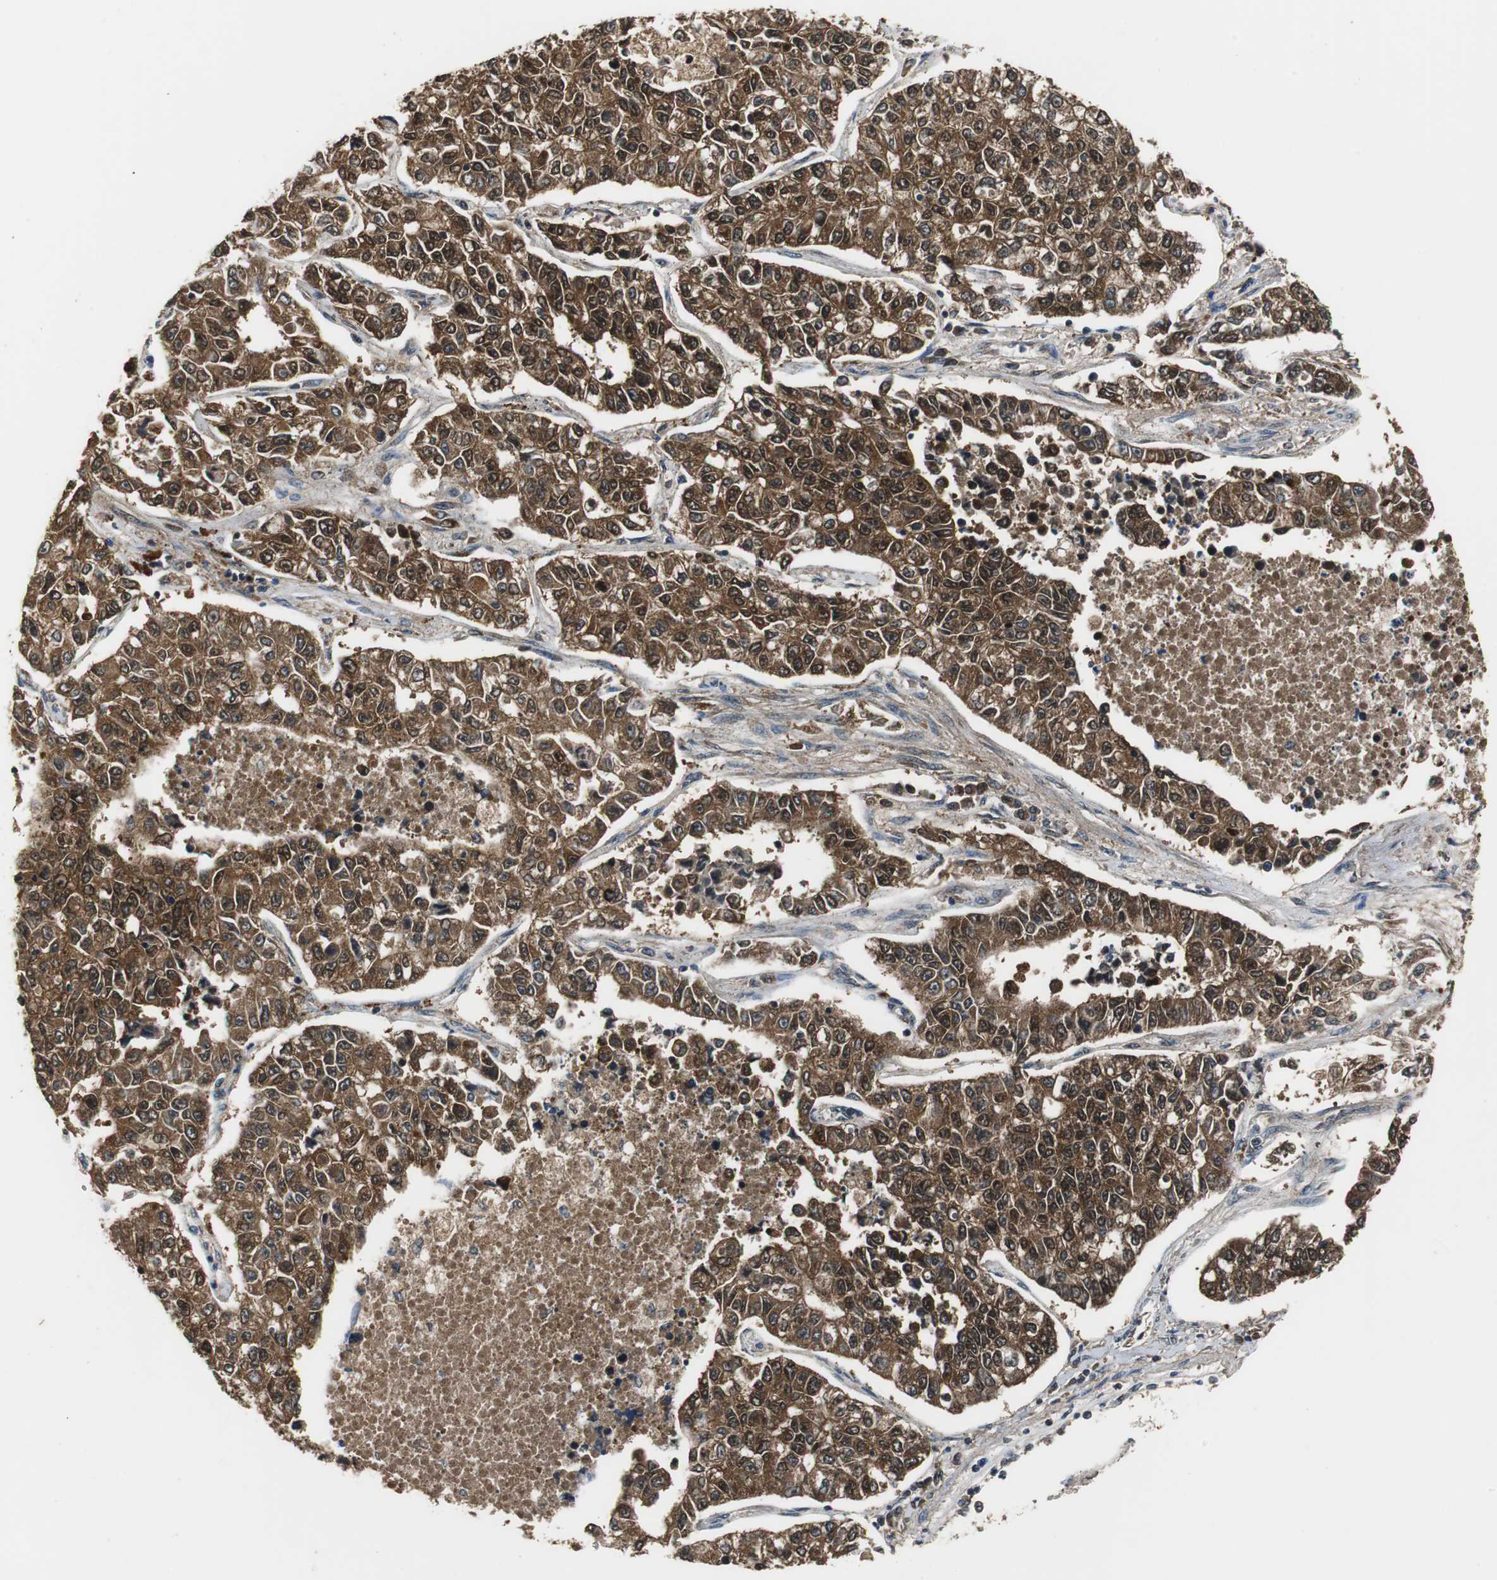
{"staining": {"intensity": "strong", "quantity": ">75%", "location": "cytoplasmic/membranous"}, "tissue": "lung cancer", "cell_type": "Tumor cells", "image_type": "cancer", "snomed": [{"axis": "morphology", "description": "Adenocarcinoma, NOS"}, {"axis": "topography", "description": "Lung"}], "caption": "Protein staining demonstrates strong cytoplasmic/membranous expression in about >75% of tumor cells in adenocarcinoma (lung). (brown staining indicates protein expression, while blue staining denotes nuclei).", "gene": "VBP1", "patient": {"sex": "male", "age": 49}}